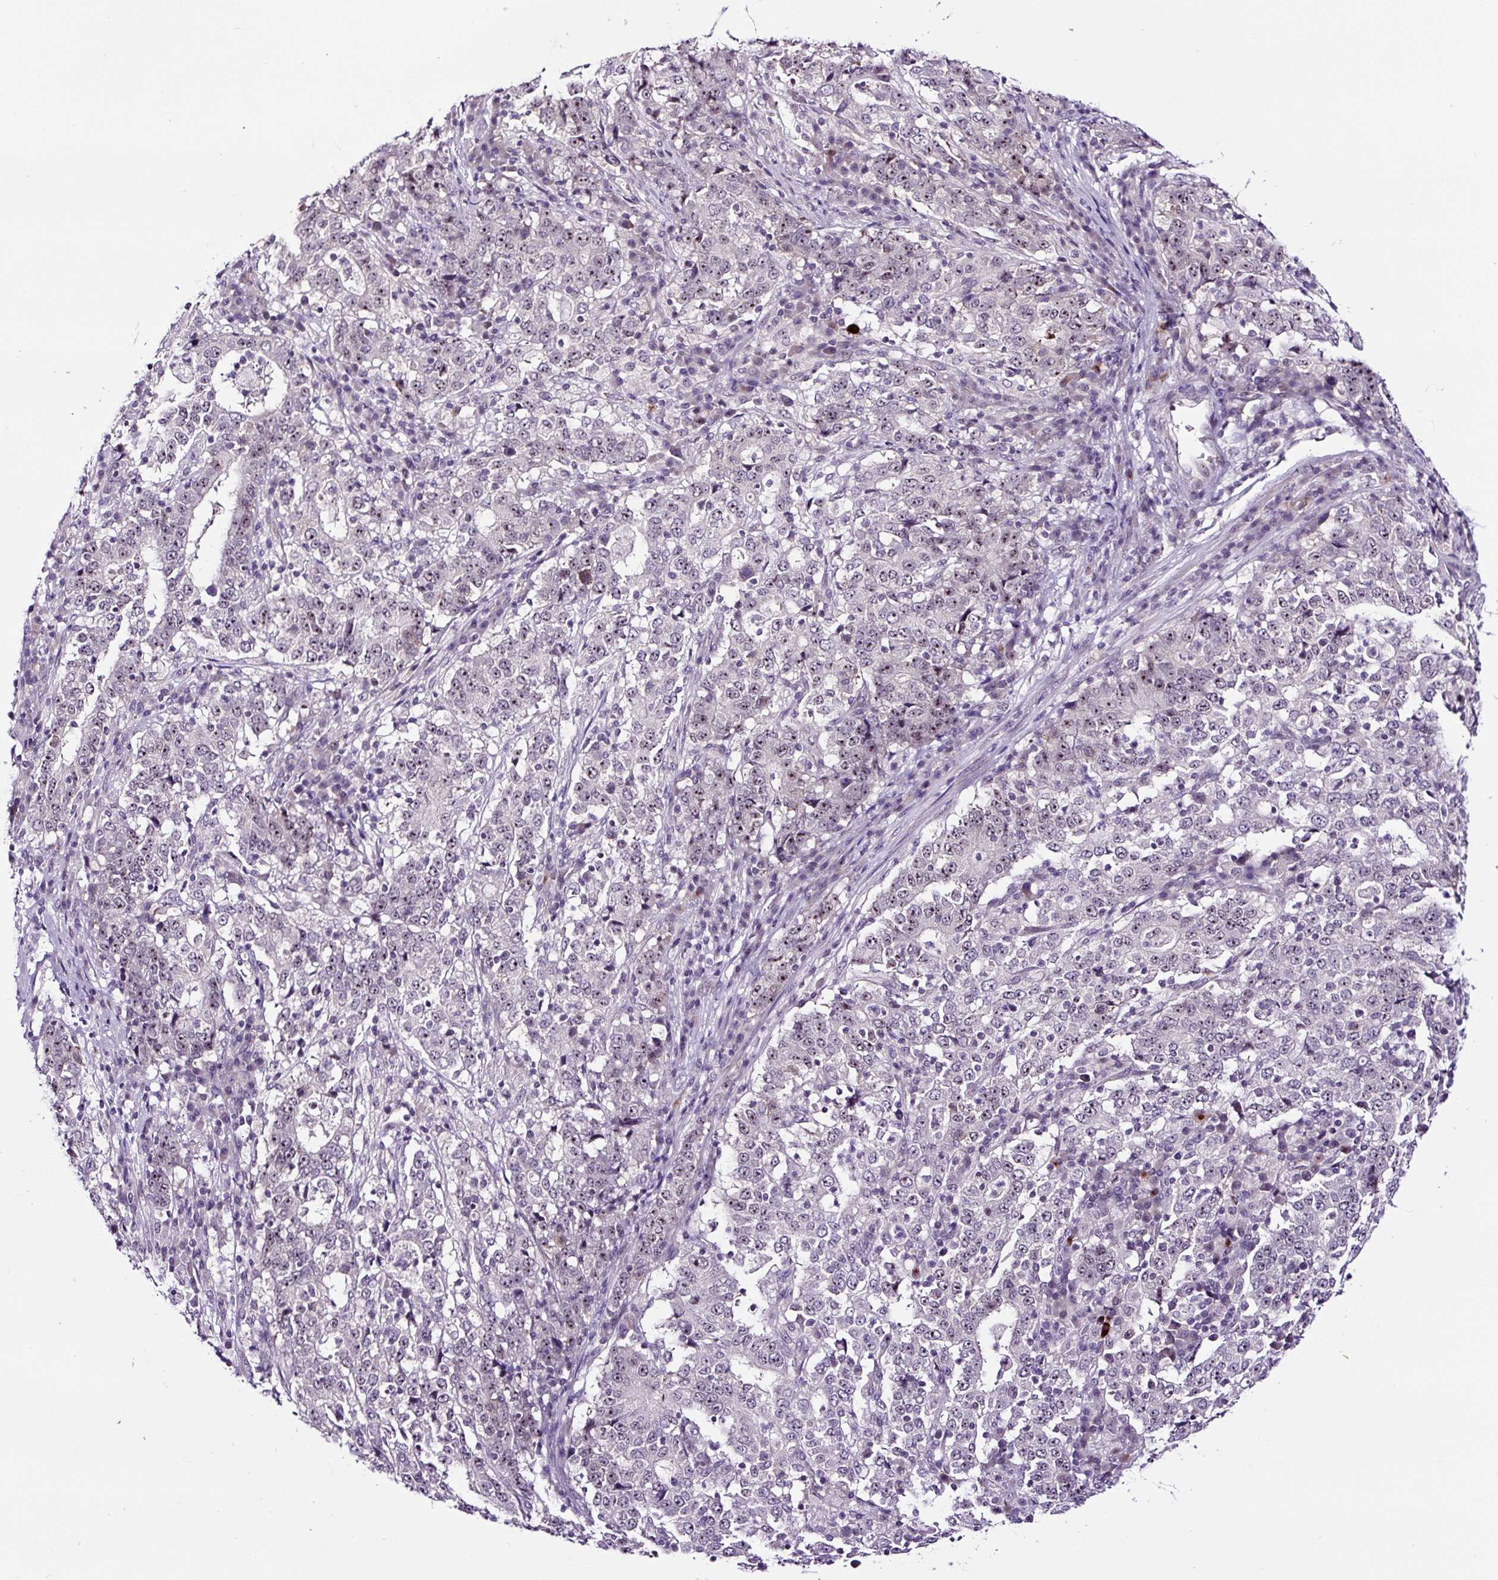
{"staining": {"intensity": "moderate", "quantity": "<25%", "location": "nuclear"}, "tissue": "stomach cancer", "cell_type": "Tumor cells", "image_type": "cancer", "snomed": [{"axis": "morphology", "description": "Adenocarcinoma, NOS"}, {"axis": "topography", "description": "Stomach"}], "caption": "Immunohistochemistry (IHC) (DAB (3,3'-diaminobenzidine)) staining of human stomach cancer (adenocarcinoma) displays moderate nuclear protein positivity in approximately <25% of tumor cells.", "gene": "NOM1", "patient": {"sex": "male", "age": 59}}